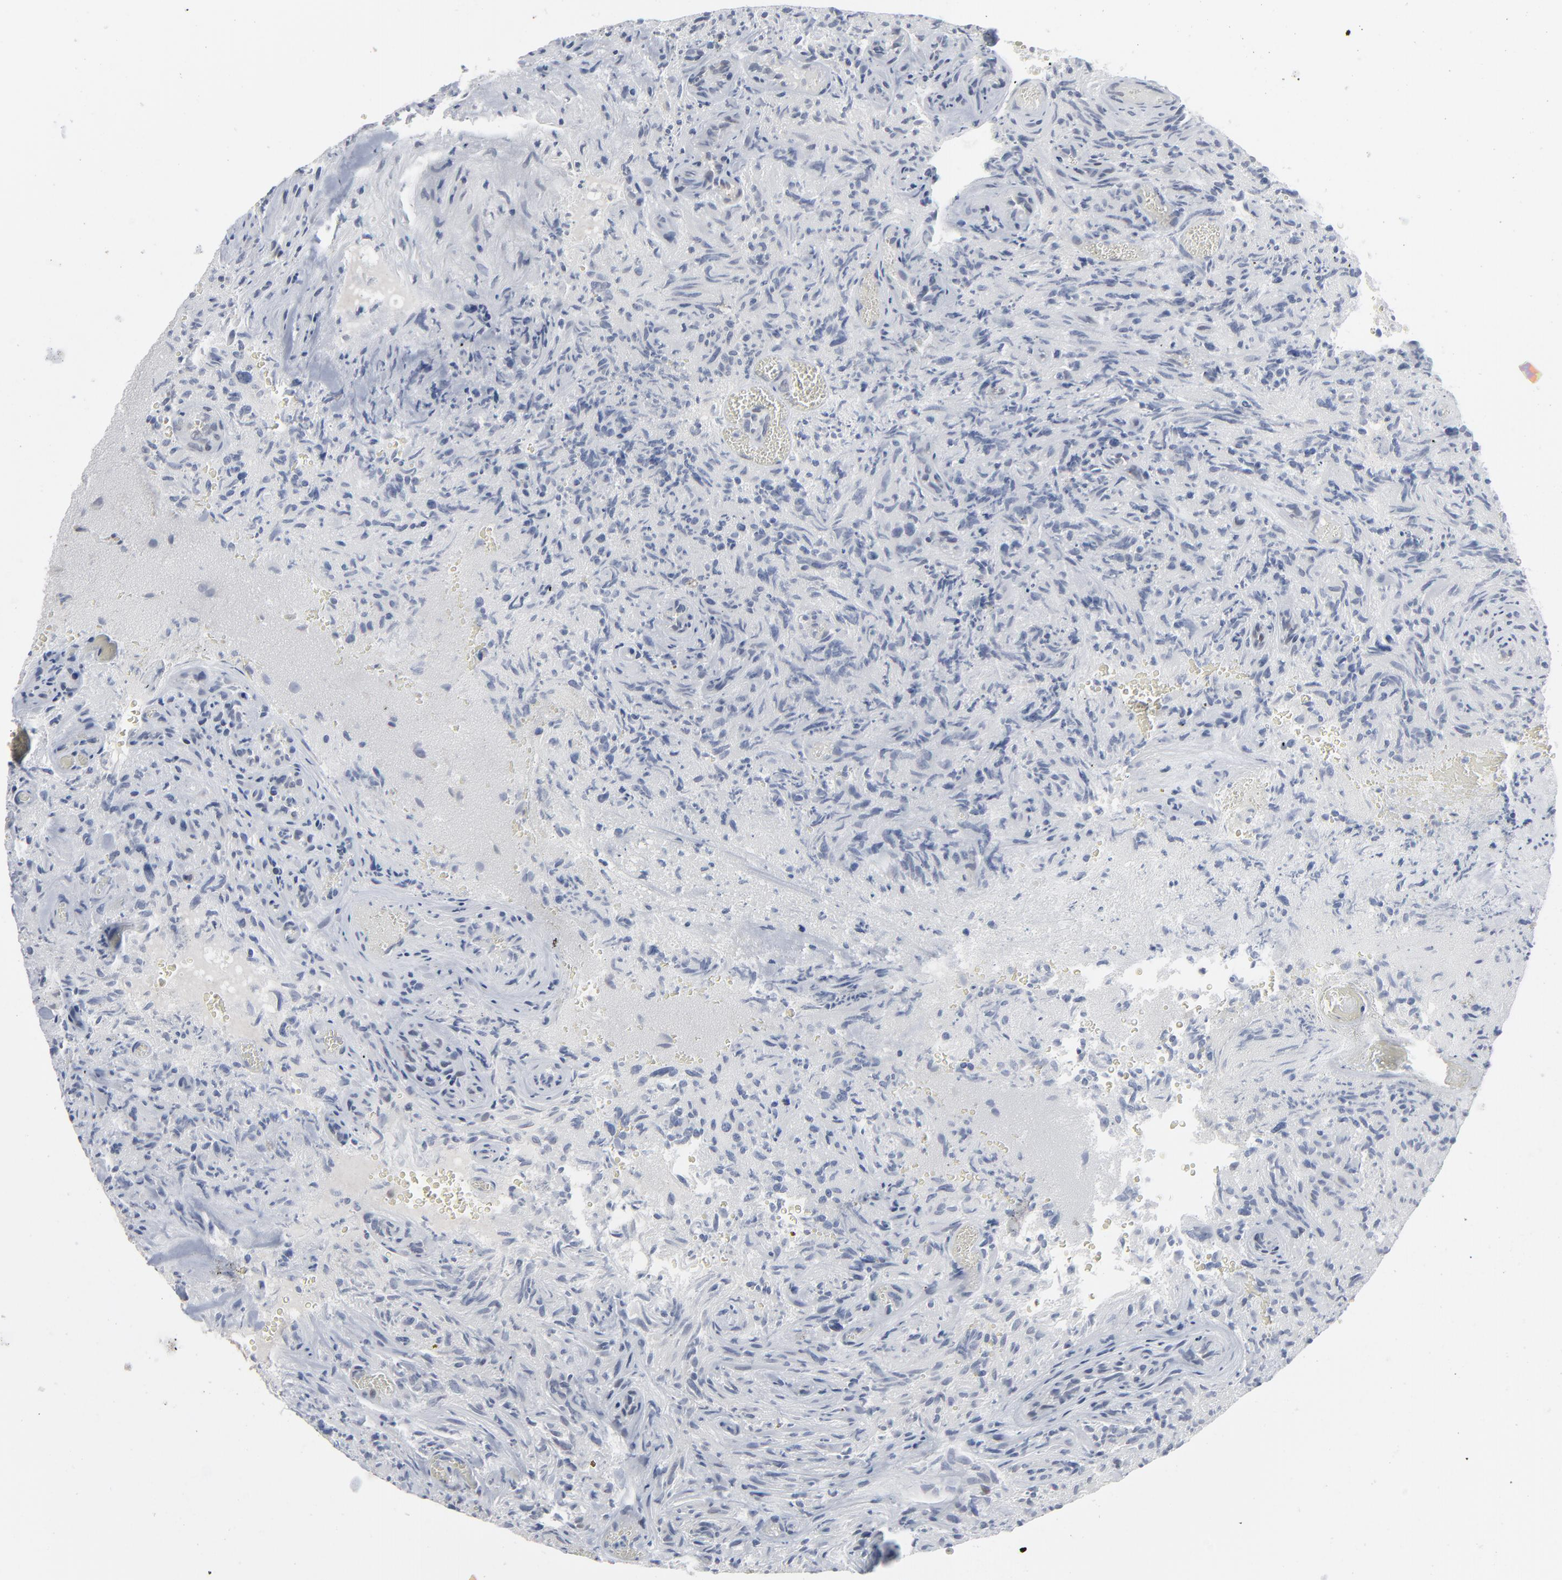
{"staining": {"intensity": "negative", "quantity": "none", "location": "none"}, "tissue": "glioma", "cell_type": "Tumor cells", "image_type": "cancer", "snomed": [{"axis": "morphology", "description": "Normal tissue, NOS"}, {"axis": "morphology", "description": "Glioma, malignant, High grade"}, {"axis": "topography", "description": "Cerebral cortex"}], "caption": "Tumor cells are negative for brown protein staining in malignant high-grade glioma.", "gene": "ATF7", "patient": {"sex": "male", "age": 75}}